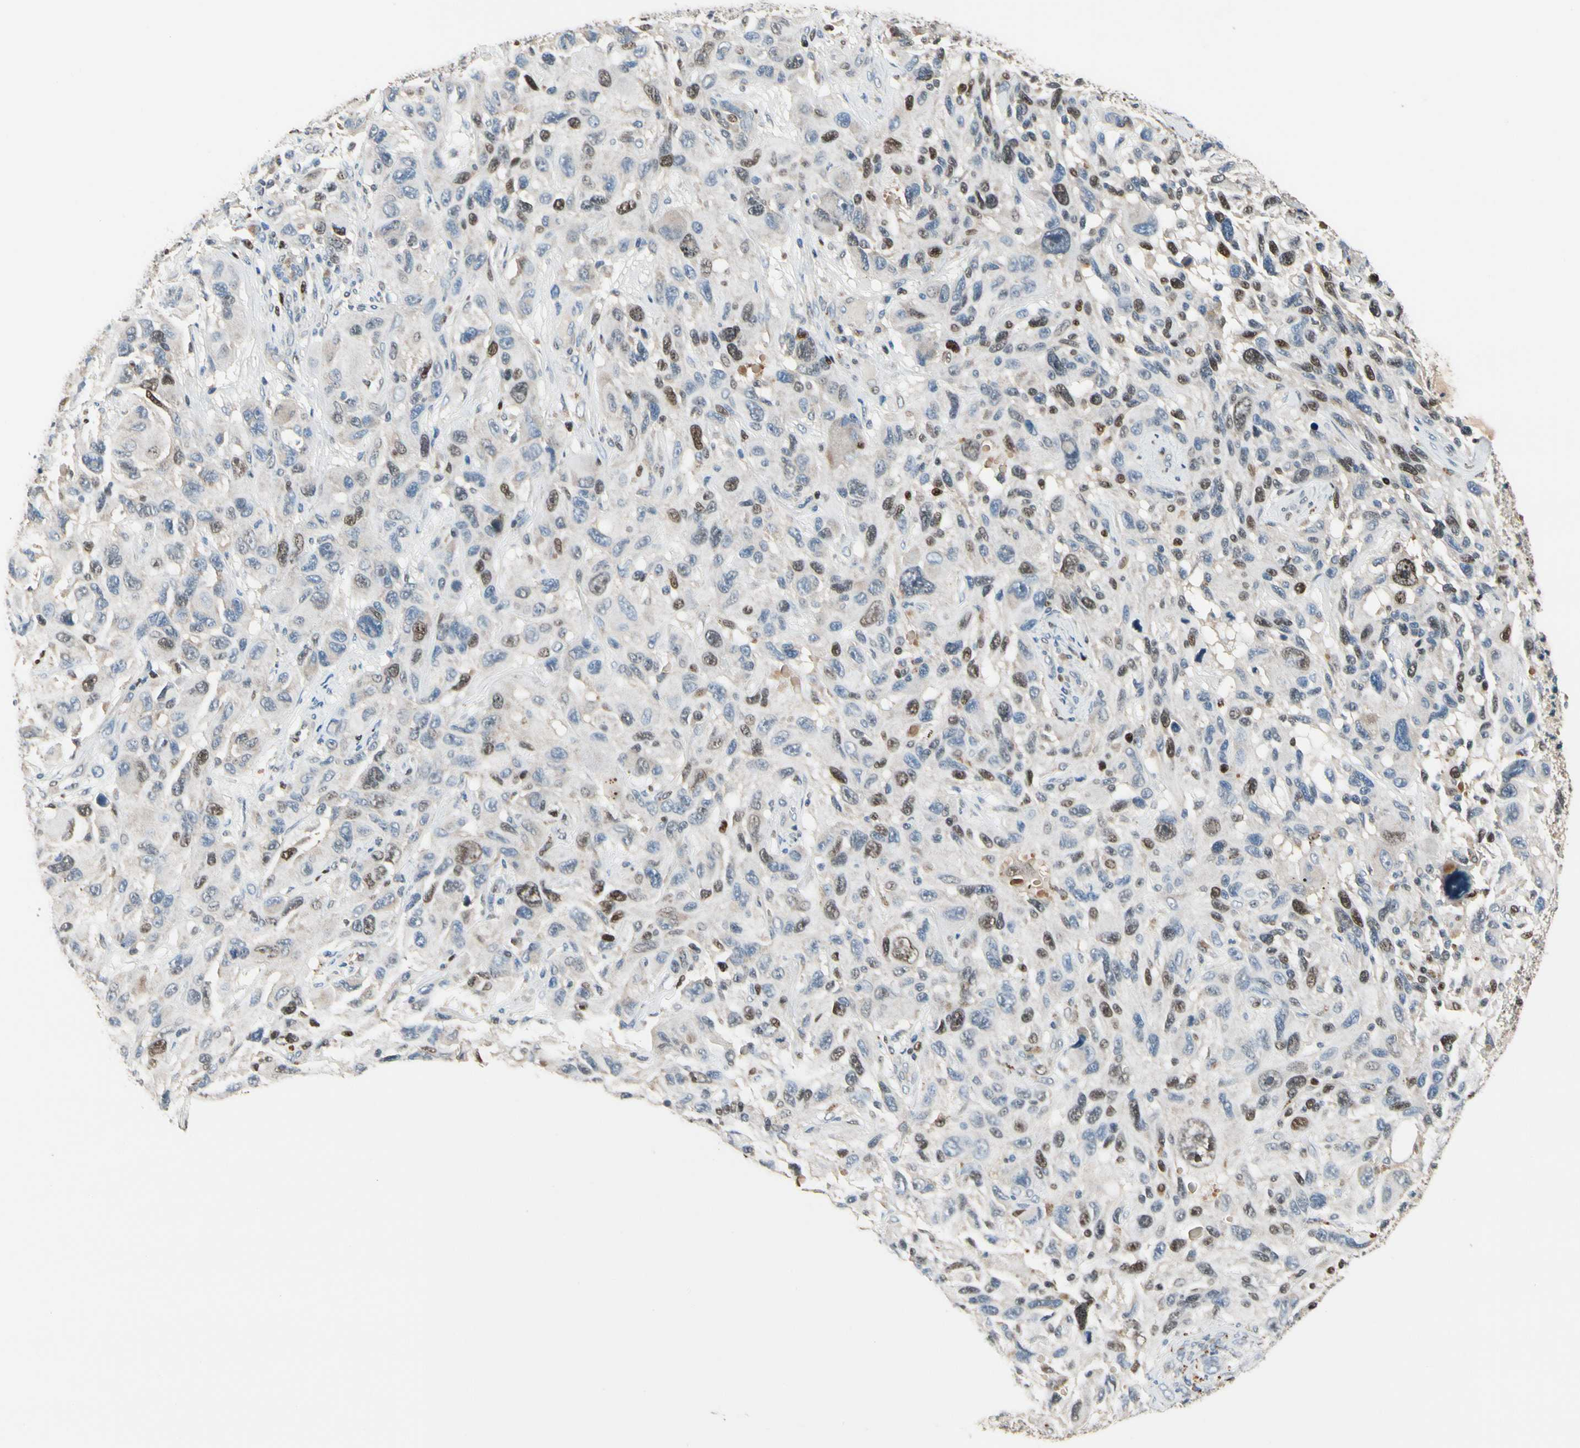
{"staining": {"intensity": "moderate", "quantity": "<25%", "location": "nuclear"}, "tissue": "melanoma", "cell_type": "Tumor cells", "image_type": "cancer", "snomed": [{"axis": "morphology", "description": "Malignant melanoma, NOS"}, {"axis": "topography", "description": "Skin"}], "caption": "Immunohistochemistry (DAB) staining of human melanoma demonstrates moderate nuclear protein positivity in approximately <25% of tumor cells. (DAB (3,3'-diaminobenzidine) IHC with brightfield microscopy, high magnification).", "gene": "ZKSCAN4", "patient": {"sex": "male", "age": 53}}